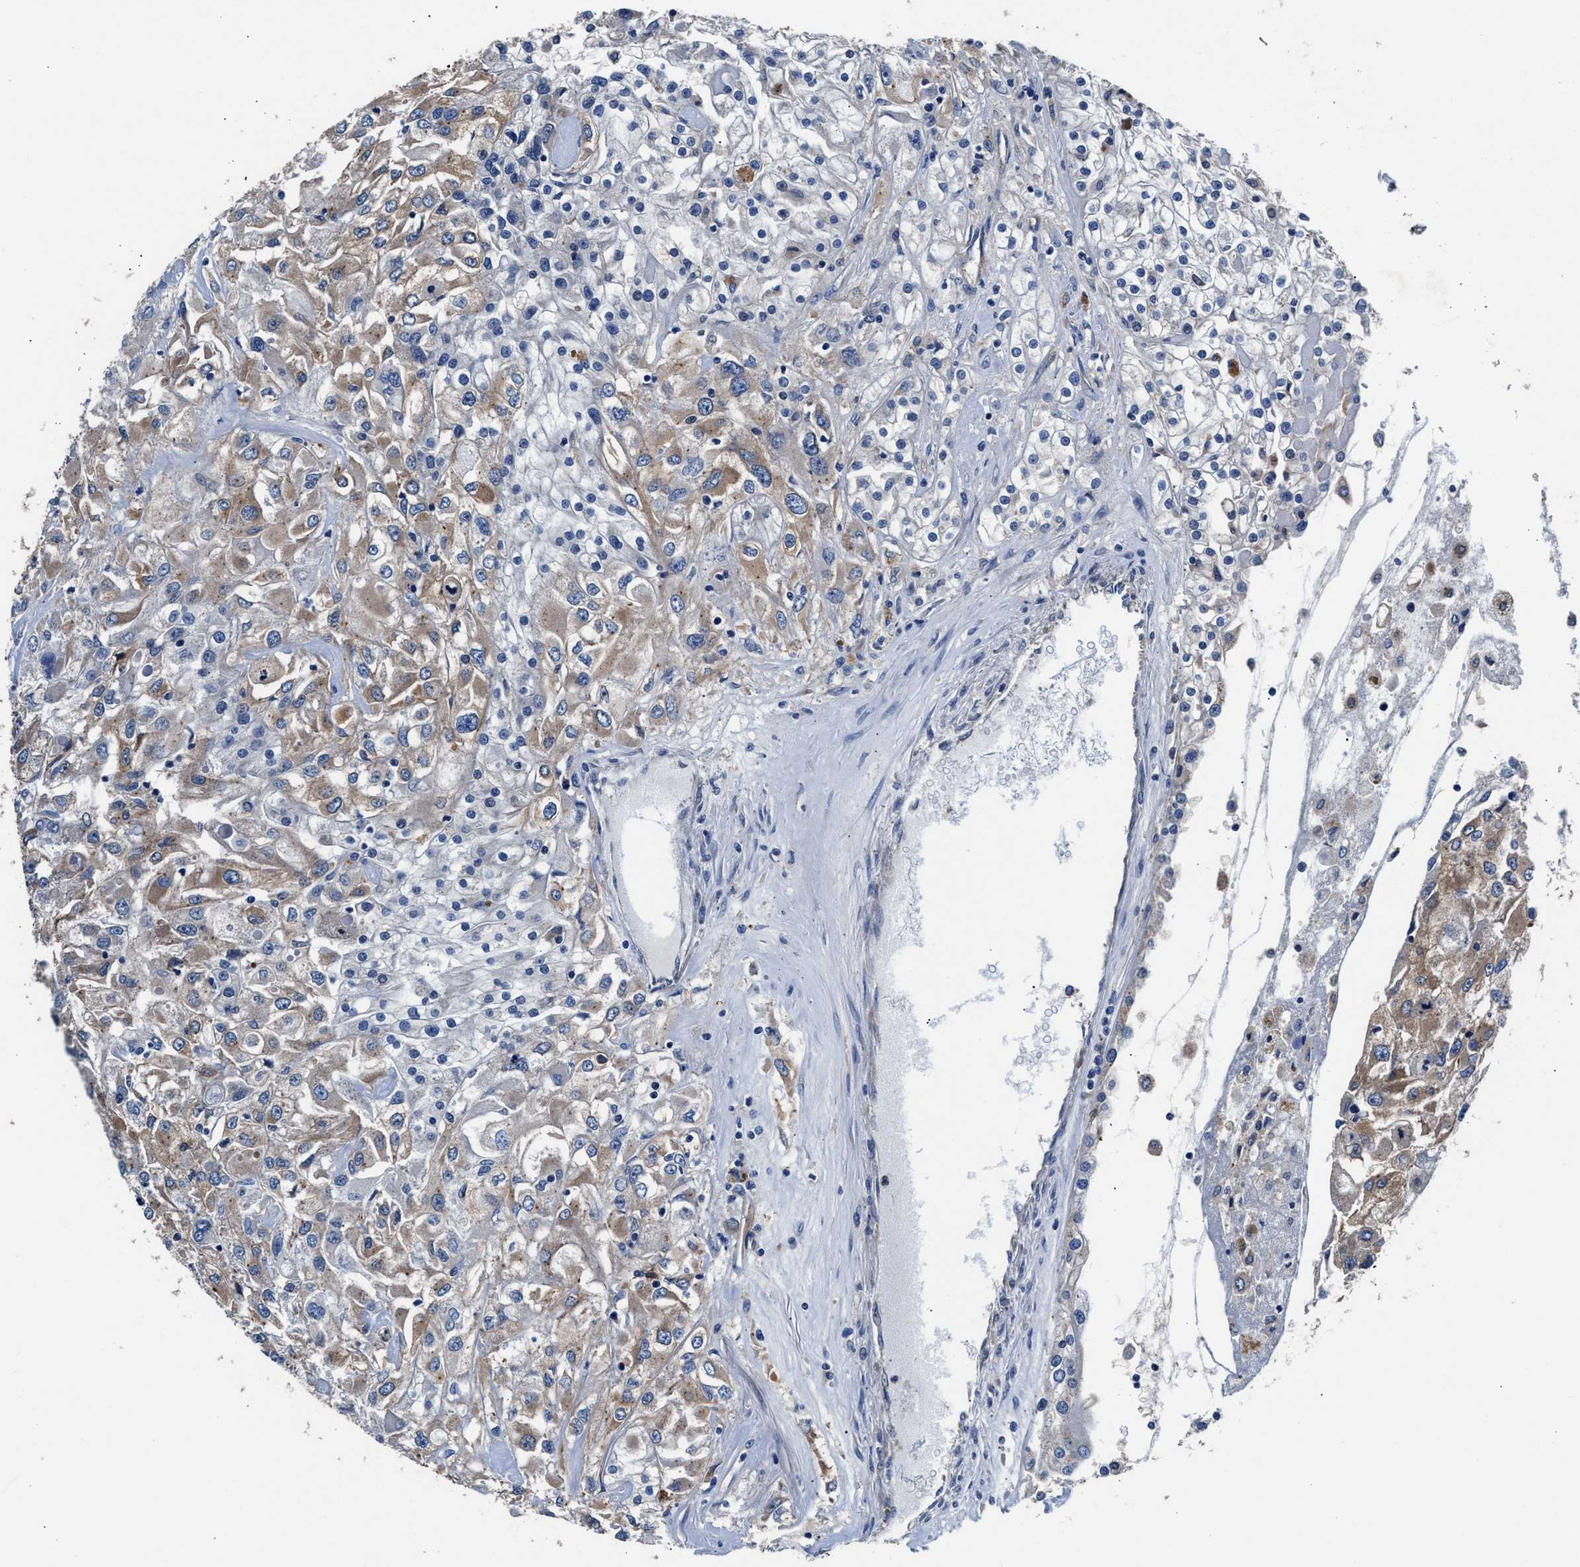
{"staining": {"intensity": "moderate", "quantity": "25%-75%", "location": "cytoplasmic/membranous"}, "tissue": "renal cancer", "cell_type": "Tumor cells", "image_type": "cancer", "snomed": [{"axis": "morphology", "description": "Adenocarcinoma, NOS"}, {"axis": "topography", "description": "Kidney"}], "caption": "This histopathology image demonstrates adenocarcinoma (renal) stained with IHC to label a protein in brown. The cytoplasmic/membranous of tumor cells show moderate positivity for the protein. Nuclei are counter-stained blue.", "gene": "SH3GL1", "patient": {"sex": "female", "age": 52}}